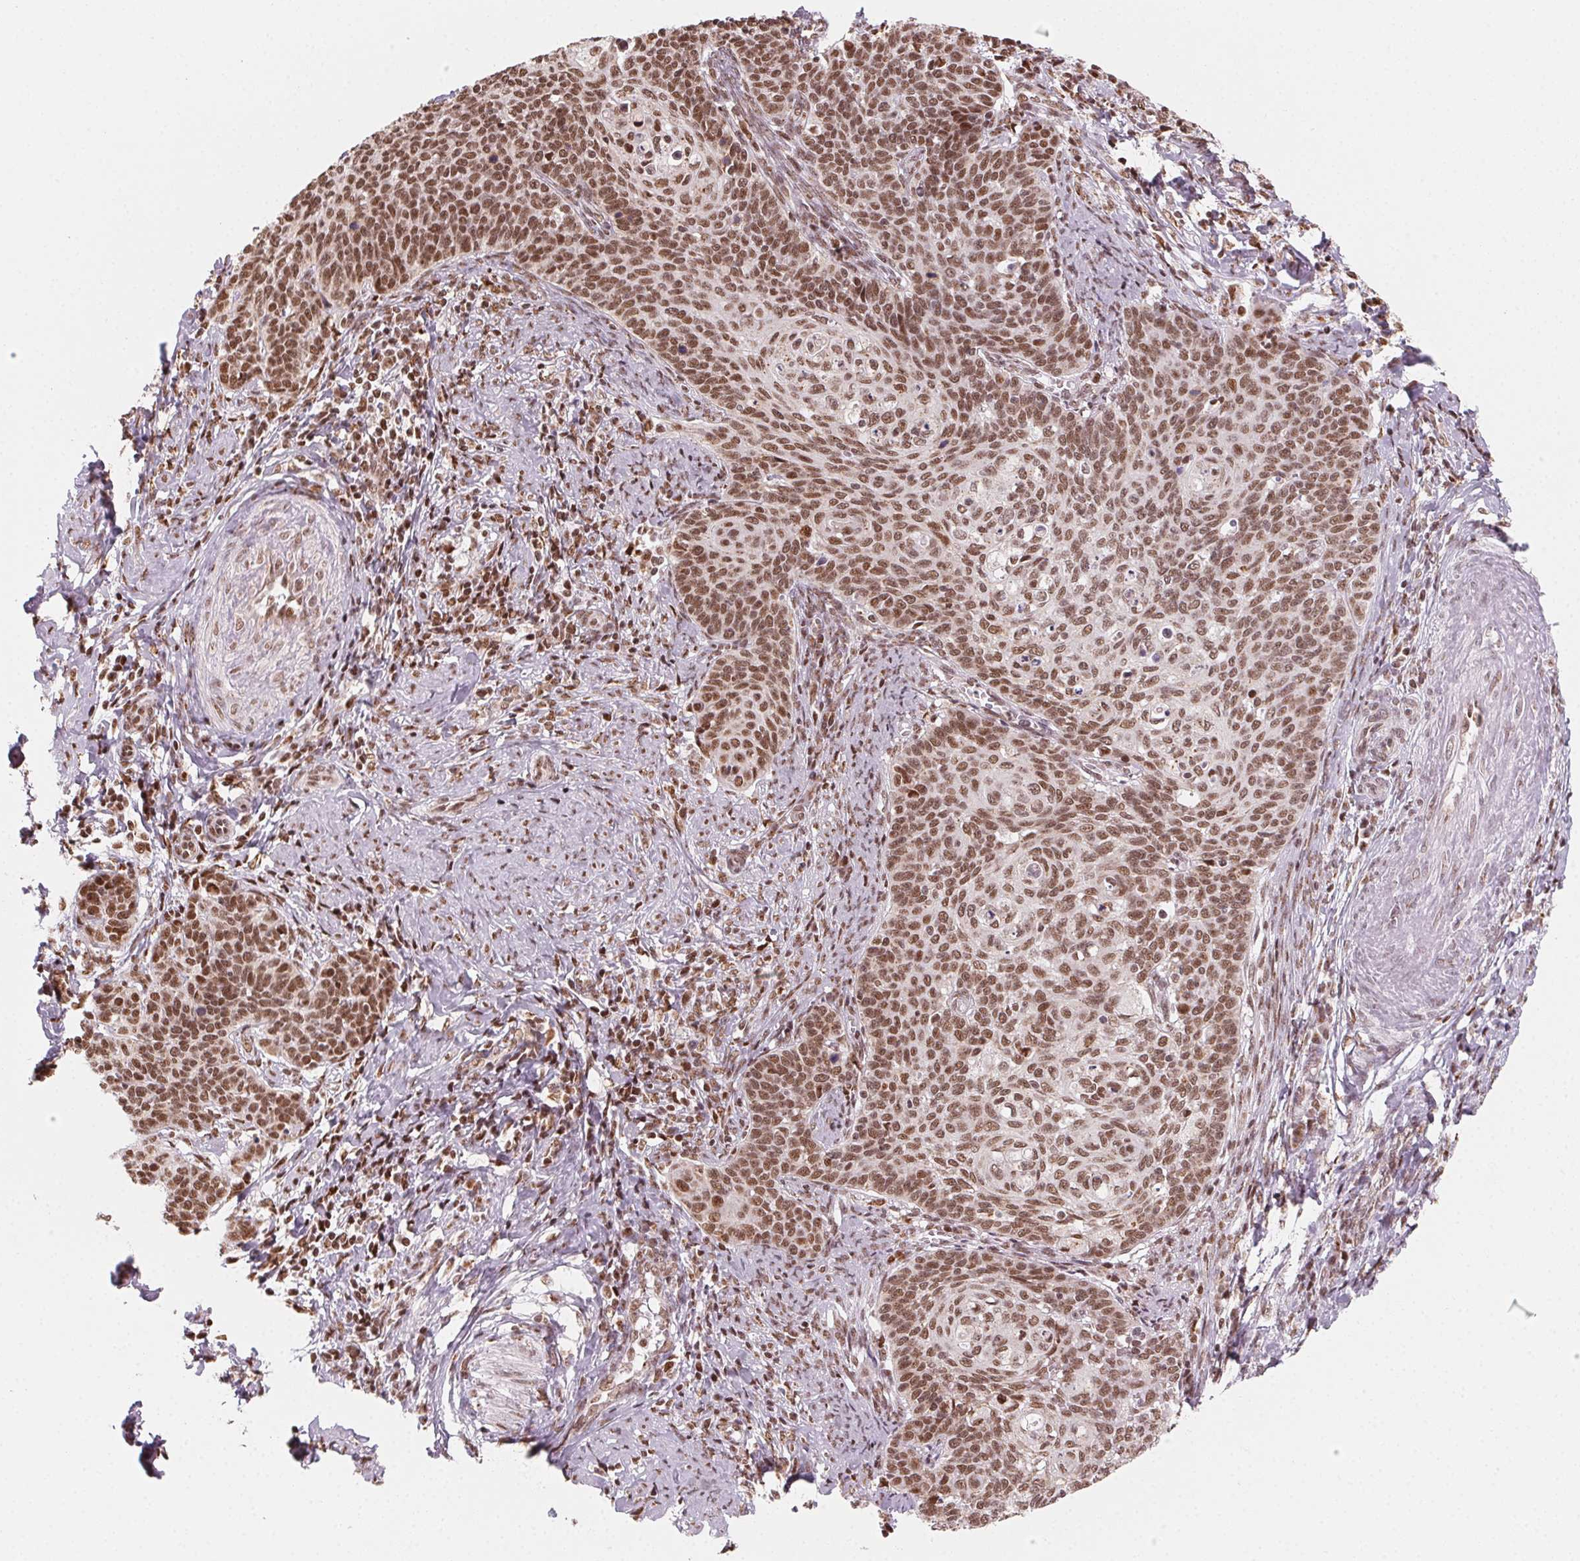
{"staining": {"intensity": "moderate", "quantity": ">75%", "location": "nuclear"}, "tissue": "cervical cancer", "cell_type": "Tumor cells", "image_type": "cancer", "snomed": [{"axis": "morphology", "description": "Normal tissue, NOS"}, {"axis": "morphology", "description": "Squamous cell carcinoma, NOS"}, {"axis": "topography", "description": "Cervix"}], "caption": "Immunohistochemical staining of cervical cancer exhibits moderate nuclear protein expression in about >75% of tumor cells. (IHC, brightfield microscopy, high magnification).", "gene": "TOPORS", "patient": {"sex": "female", "age": 39}}